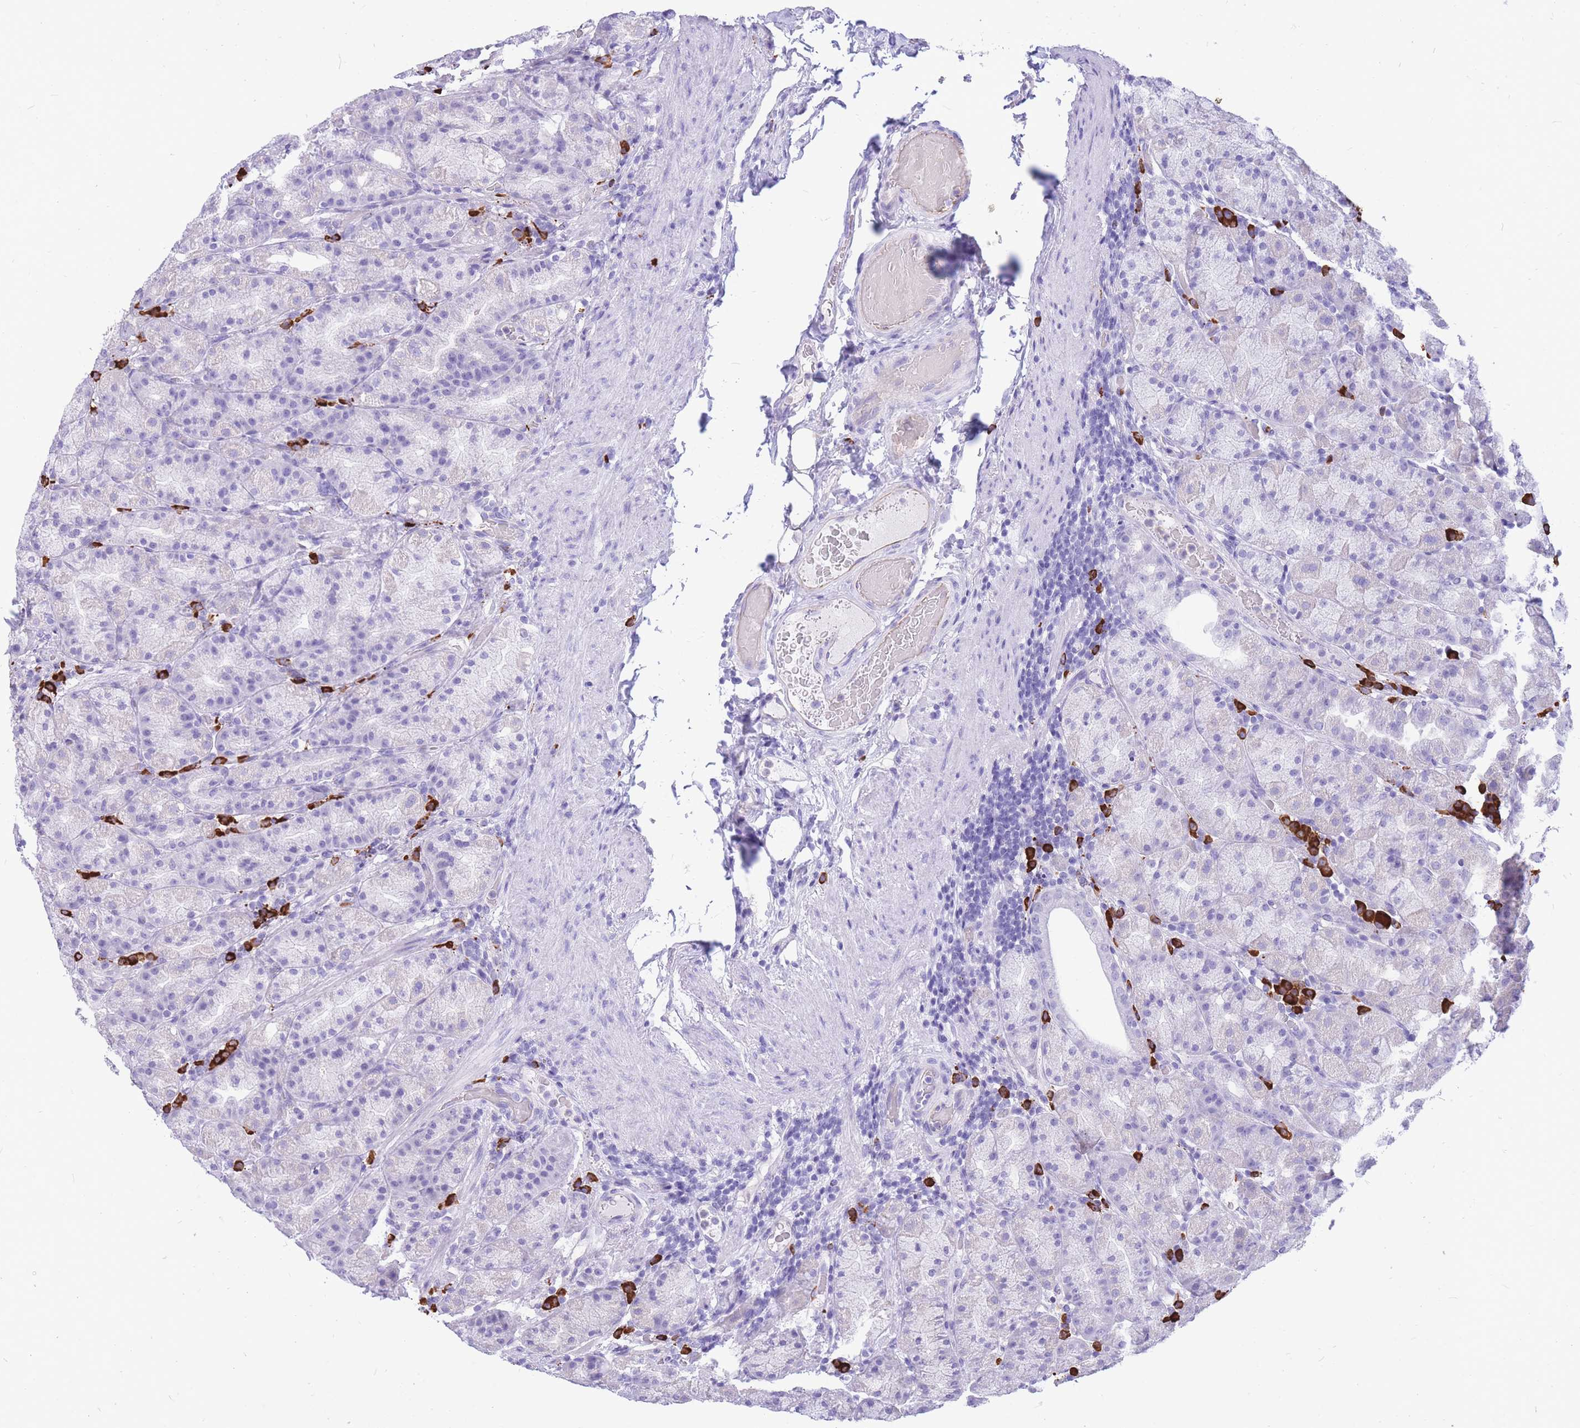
{"staining": {"intensity": "negative", "quantity": "none", "location": "none"}, "tissue": "stomach", "cell_type": "Glandular cells", "image_type": "normal", "snomed": [{"axis": "morphology", "description": "Normal tissue, NOS"}, {"axis": "topography", "description": "Stomach, upper"}, {"axis": "topography", "description": "Stomach"}], "caption": "IHC of benign human stomach exhibits no positivity in glandular cells.", "gene": "ZFP62", "patient": {"sex": "male", "age": 68}}